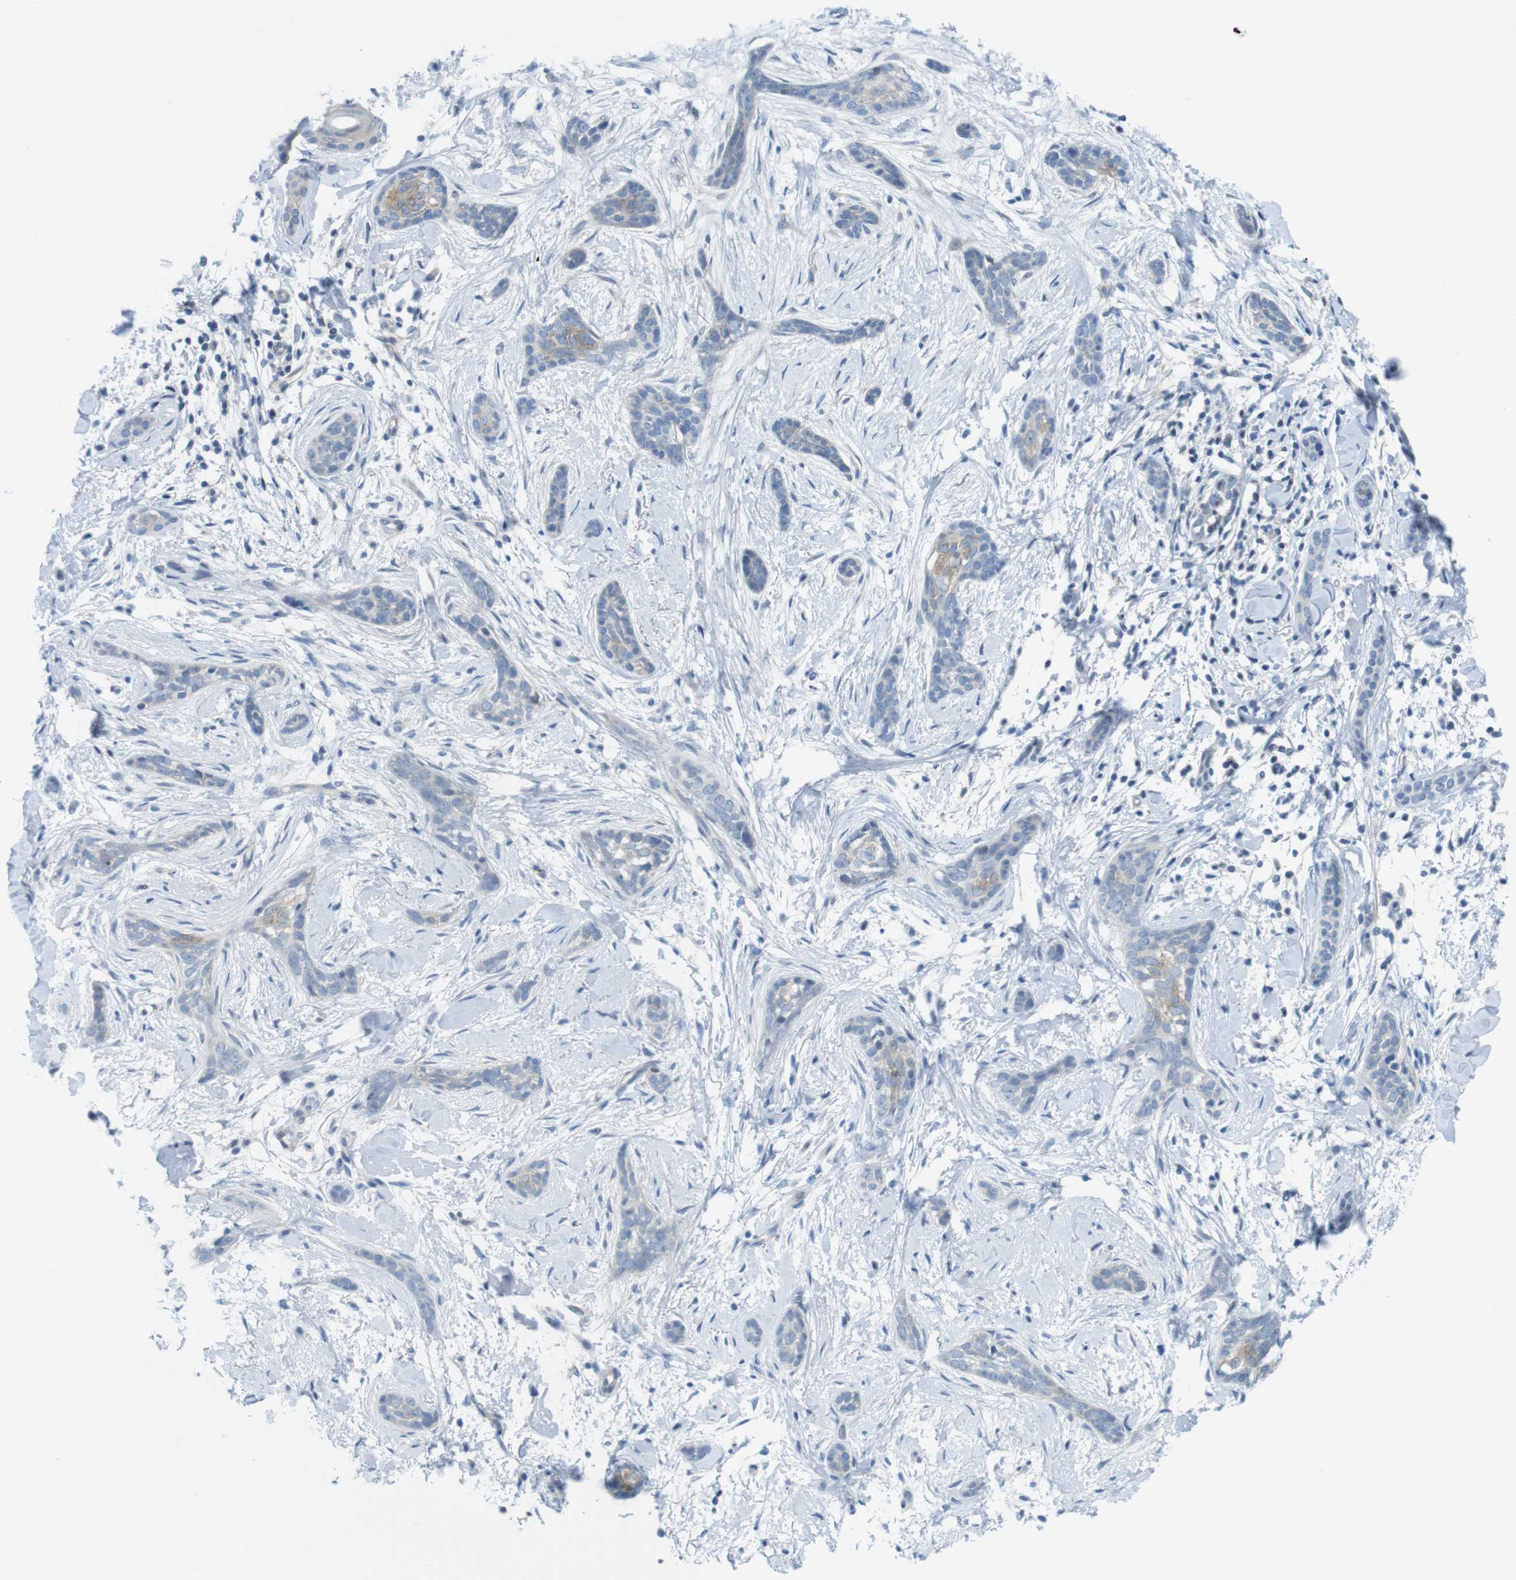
{"staining": {"intensity": "negative", "quantity": "none", "location": "none"}, "tissue": "skin cancer", "cell_type": "Tumor cells", "image_type": "cancer", "snomed": [{"axis": "morphology", "description": "Basal cell carcinoma"}, {"axis": "morphology", "description": "Adnexal tumor, benign"}, {"axis": "topography", "description": "Skin"}], "caption": "Immunohistochemical staining of skin basal cell carcinoma exhibits no significant positivity in tumor cells. (Immunohistochemistry (ihc), brightfield microscopy, high magnification).", "gene": "CASP2", "patient": {"sex": "female", "age": 42}}